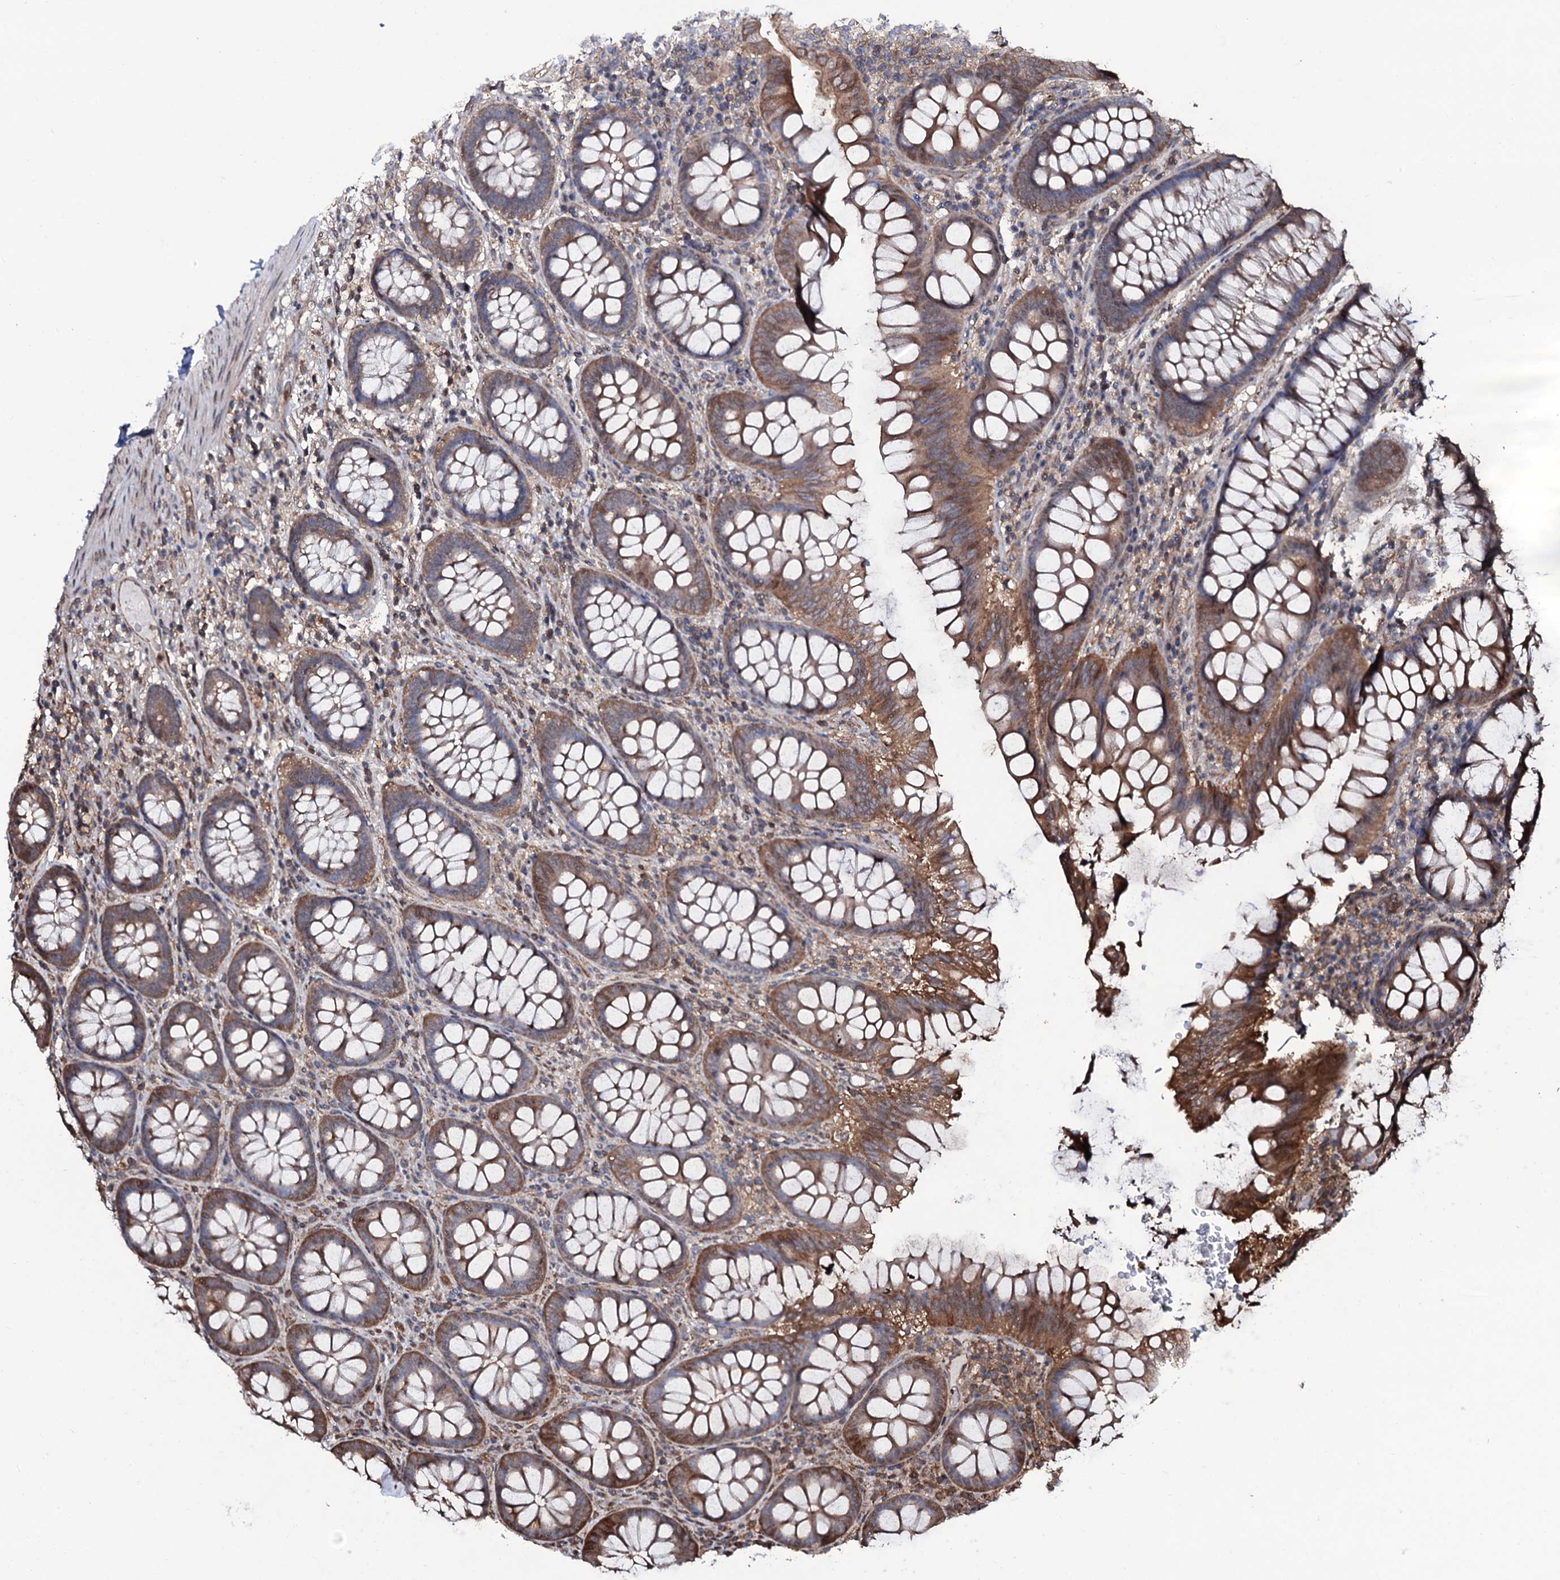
{"staining": {"intensity": "weak", "quantity": ">75%", "location": "cytoplasmic/membranous"}, "tissue": "colon", "cell_type": "Endothelial cells", "image_type": "normal", "snomed": [{"axis": "morphology", "description": "Normal tissue, NOS"}, {"axis": "topography", "description": "Colon"}], "caption": "Weak cytoplasmic/membranous expression for a protein is identified in about >75% of endothelial cells of normal colon using immunohistochemistry (IHC).", "gene": "COG6", "patient": {"sex": "female", "age": 79}}